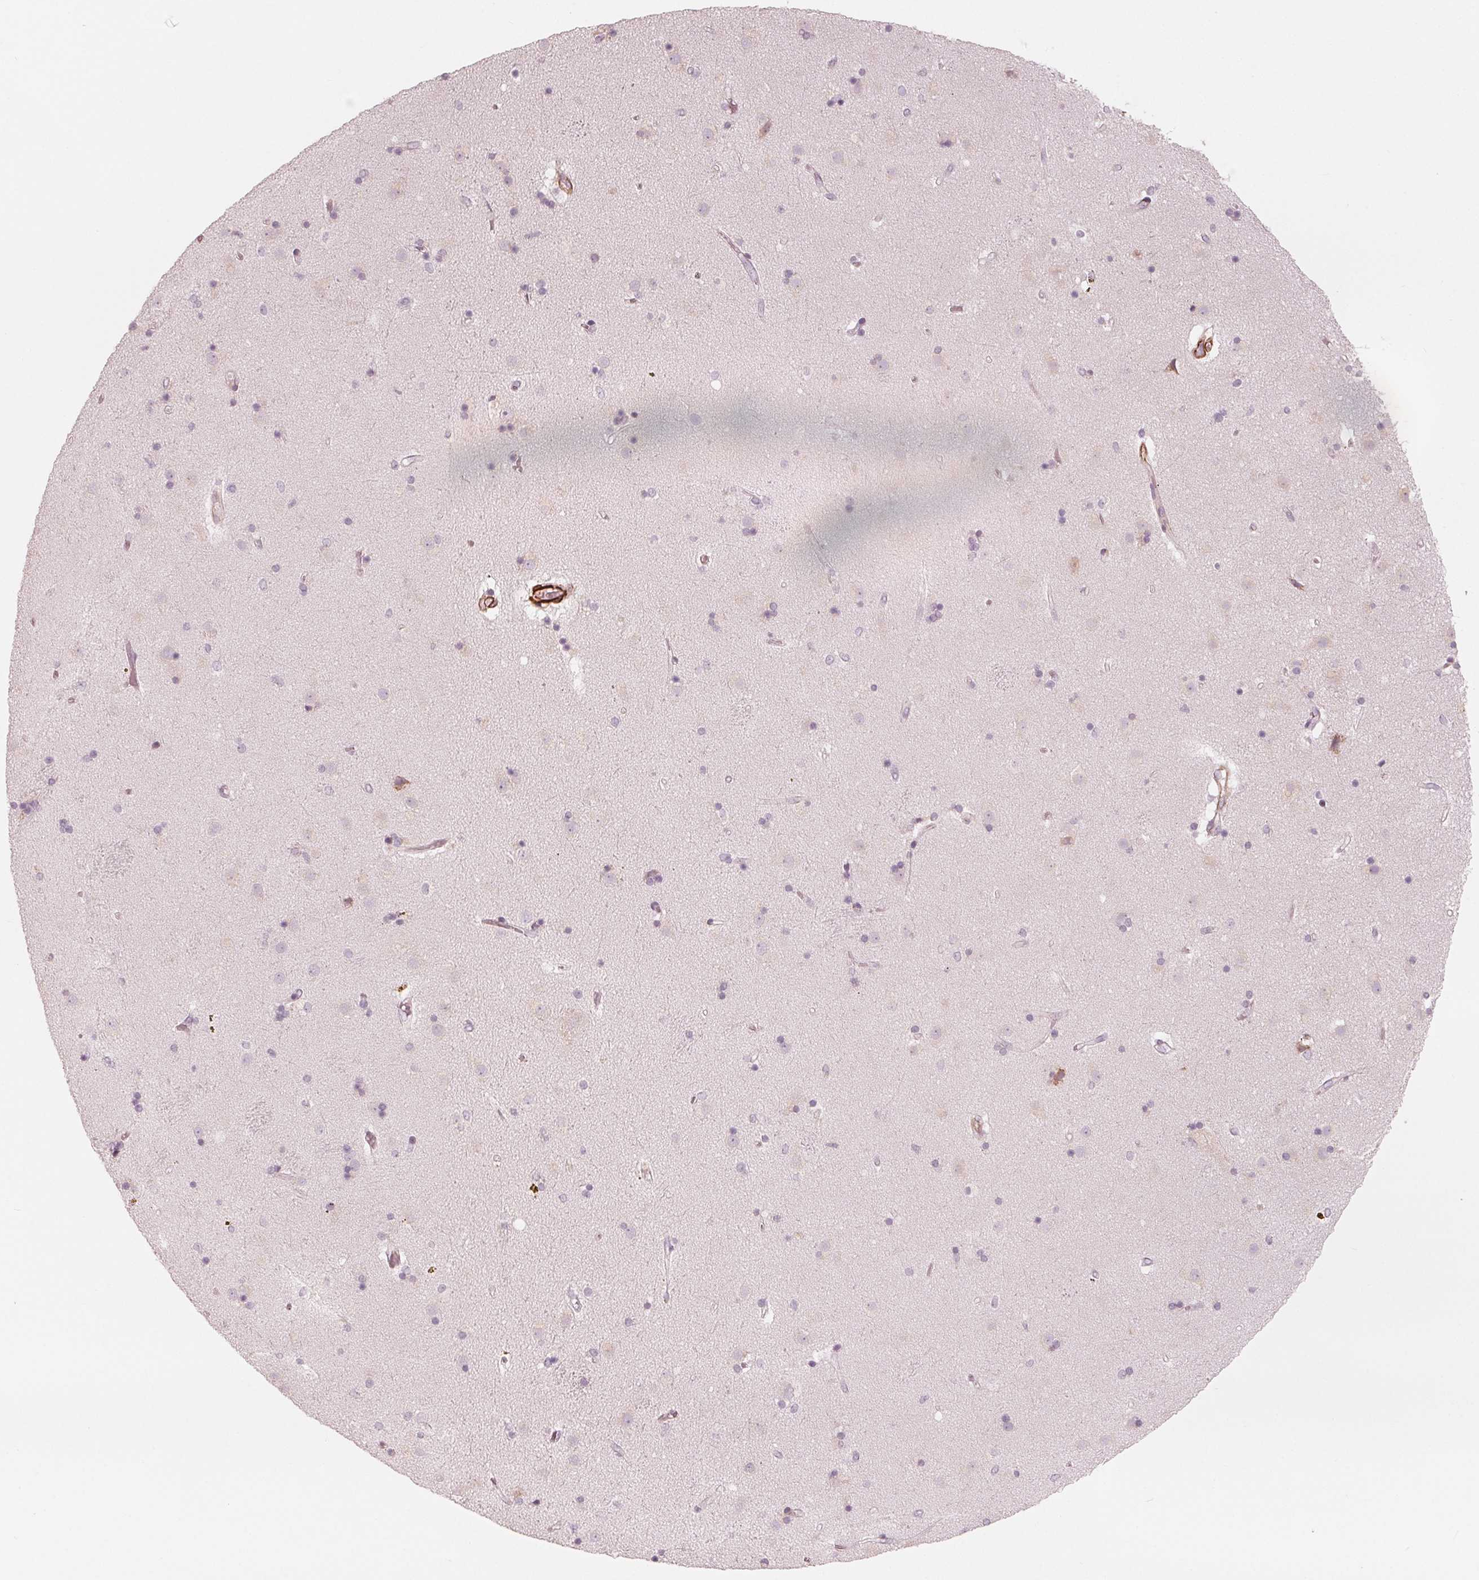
{"staining": {"intensity": "negative", "quantity": "none", "location": "none"}, "tissue": "caudate", "cell_type": "Glial cells", "image_type": "normal", "snomed": [{"axis": "morphology", "description": "Normal tissue, NOS"}, {"axis": "topography", "description": "Lateral ventricle wall"}], "caption": "The image demonstrates no staining of glial cells in unremarkable caudate.", "gene": "MIER3", "patient": {"sex": "female", "age": 71}}